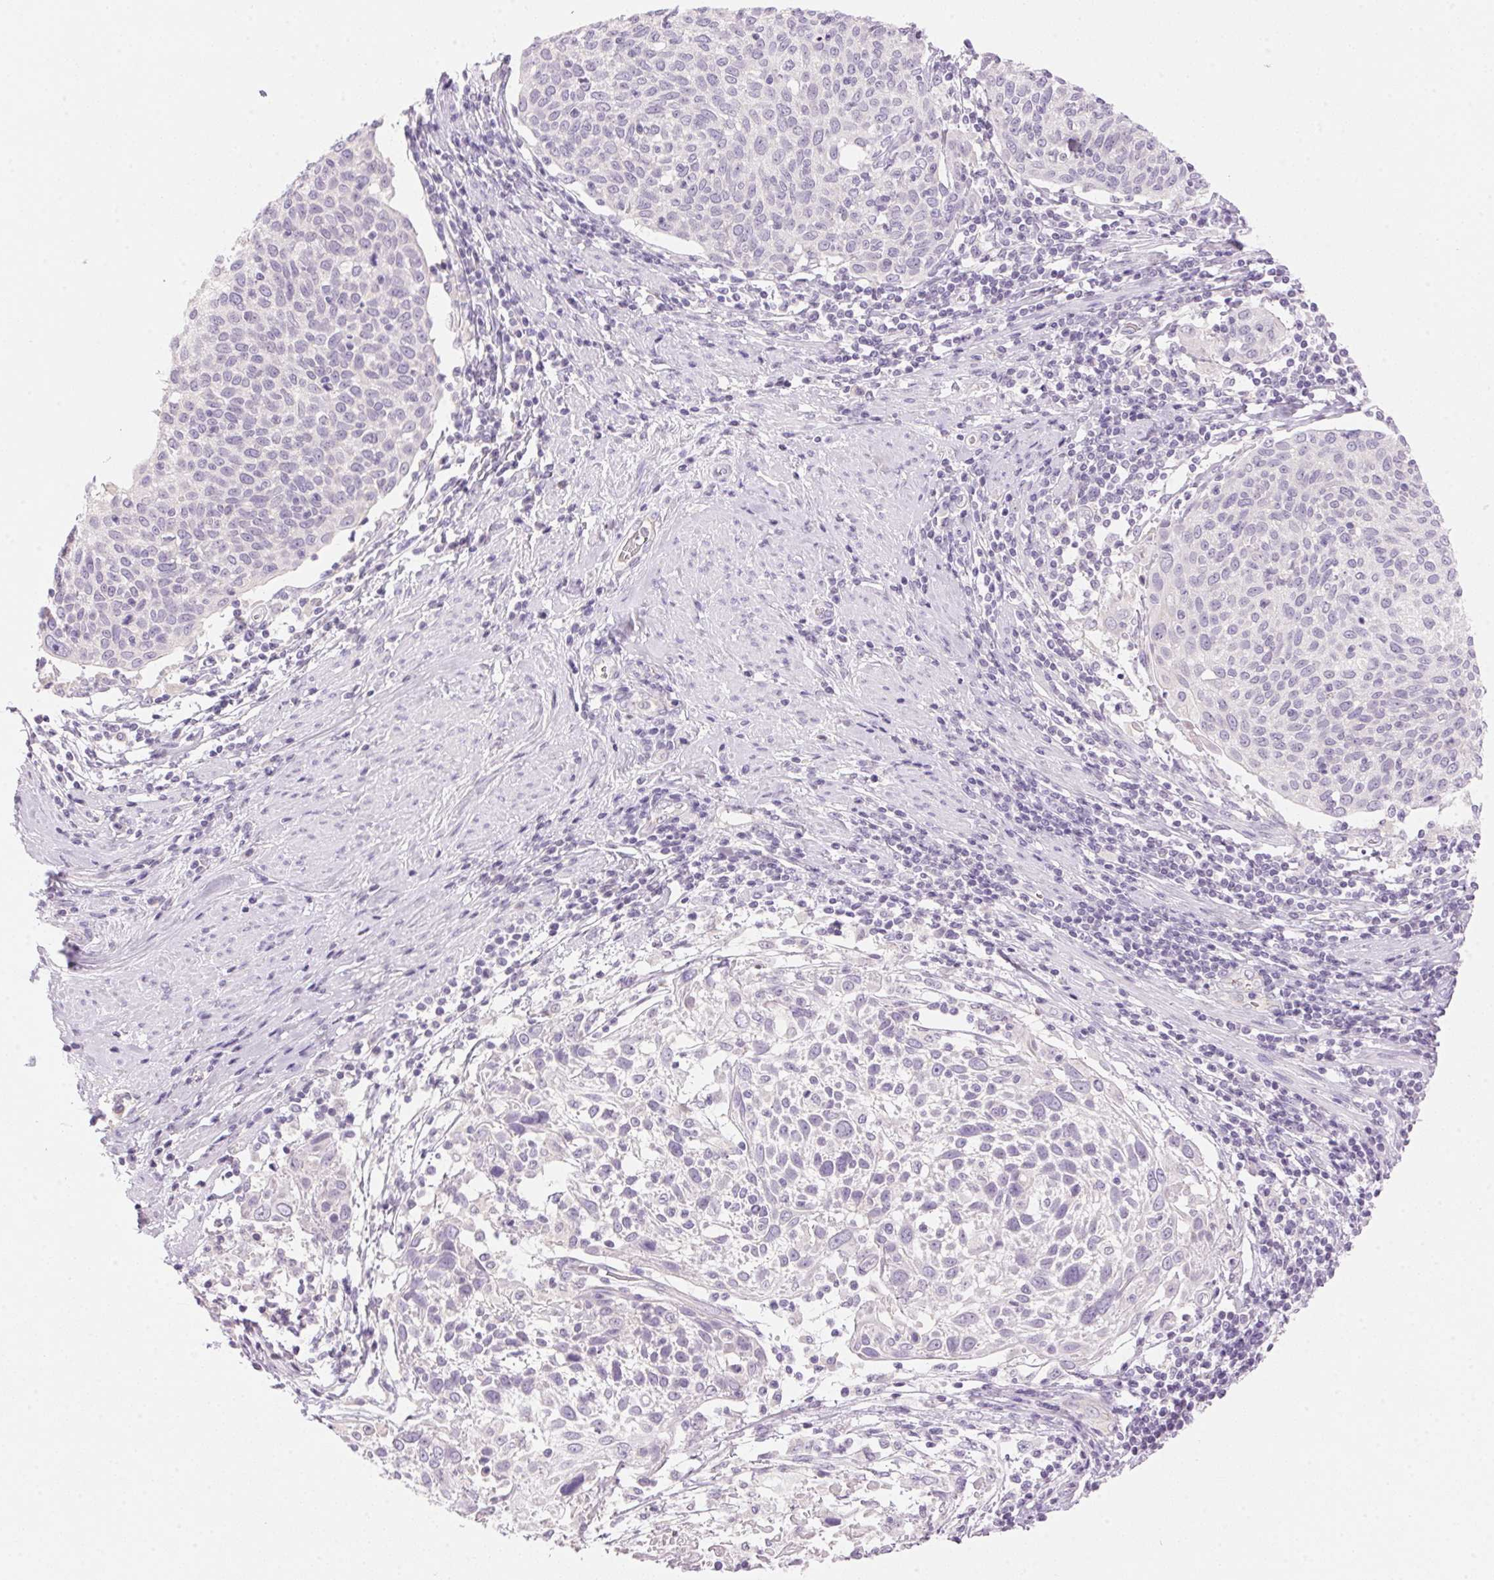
{"staining": {"intensity": "negative", "quantity": "none", "location": "none"}, "tissue": "cervical cancer", "cell_type": "Tumor cells", "image_type": "cancer", "snomed": [{"axis": "morphology", "description": "Squamous cell carcinoma, NOS"}, {"axis": "topography", "description": "Cervix"}], "caption": "Tumor cells are negative for protein expression in human cervical squamous cell carcinoma.", "gene": "HSD17B2", "patient": {"sex": "female", "age": 61}}